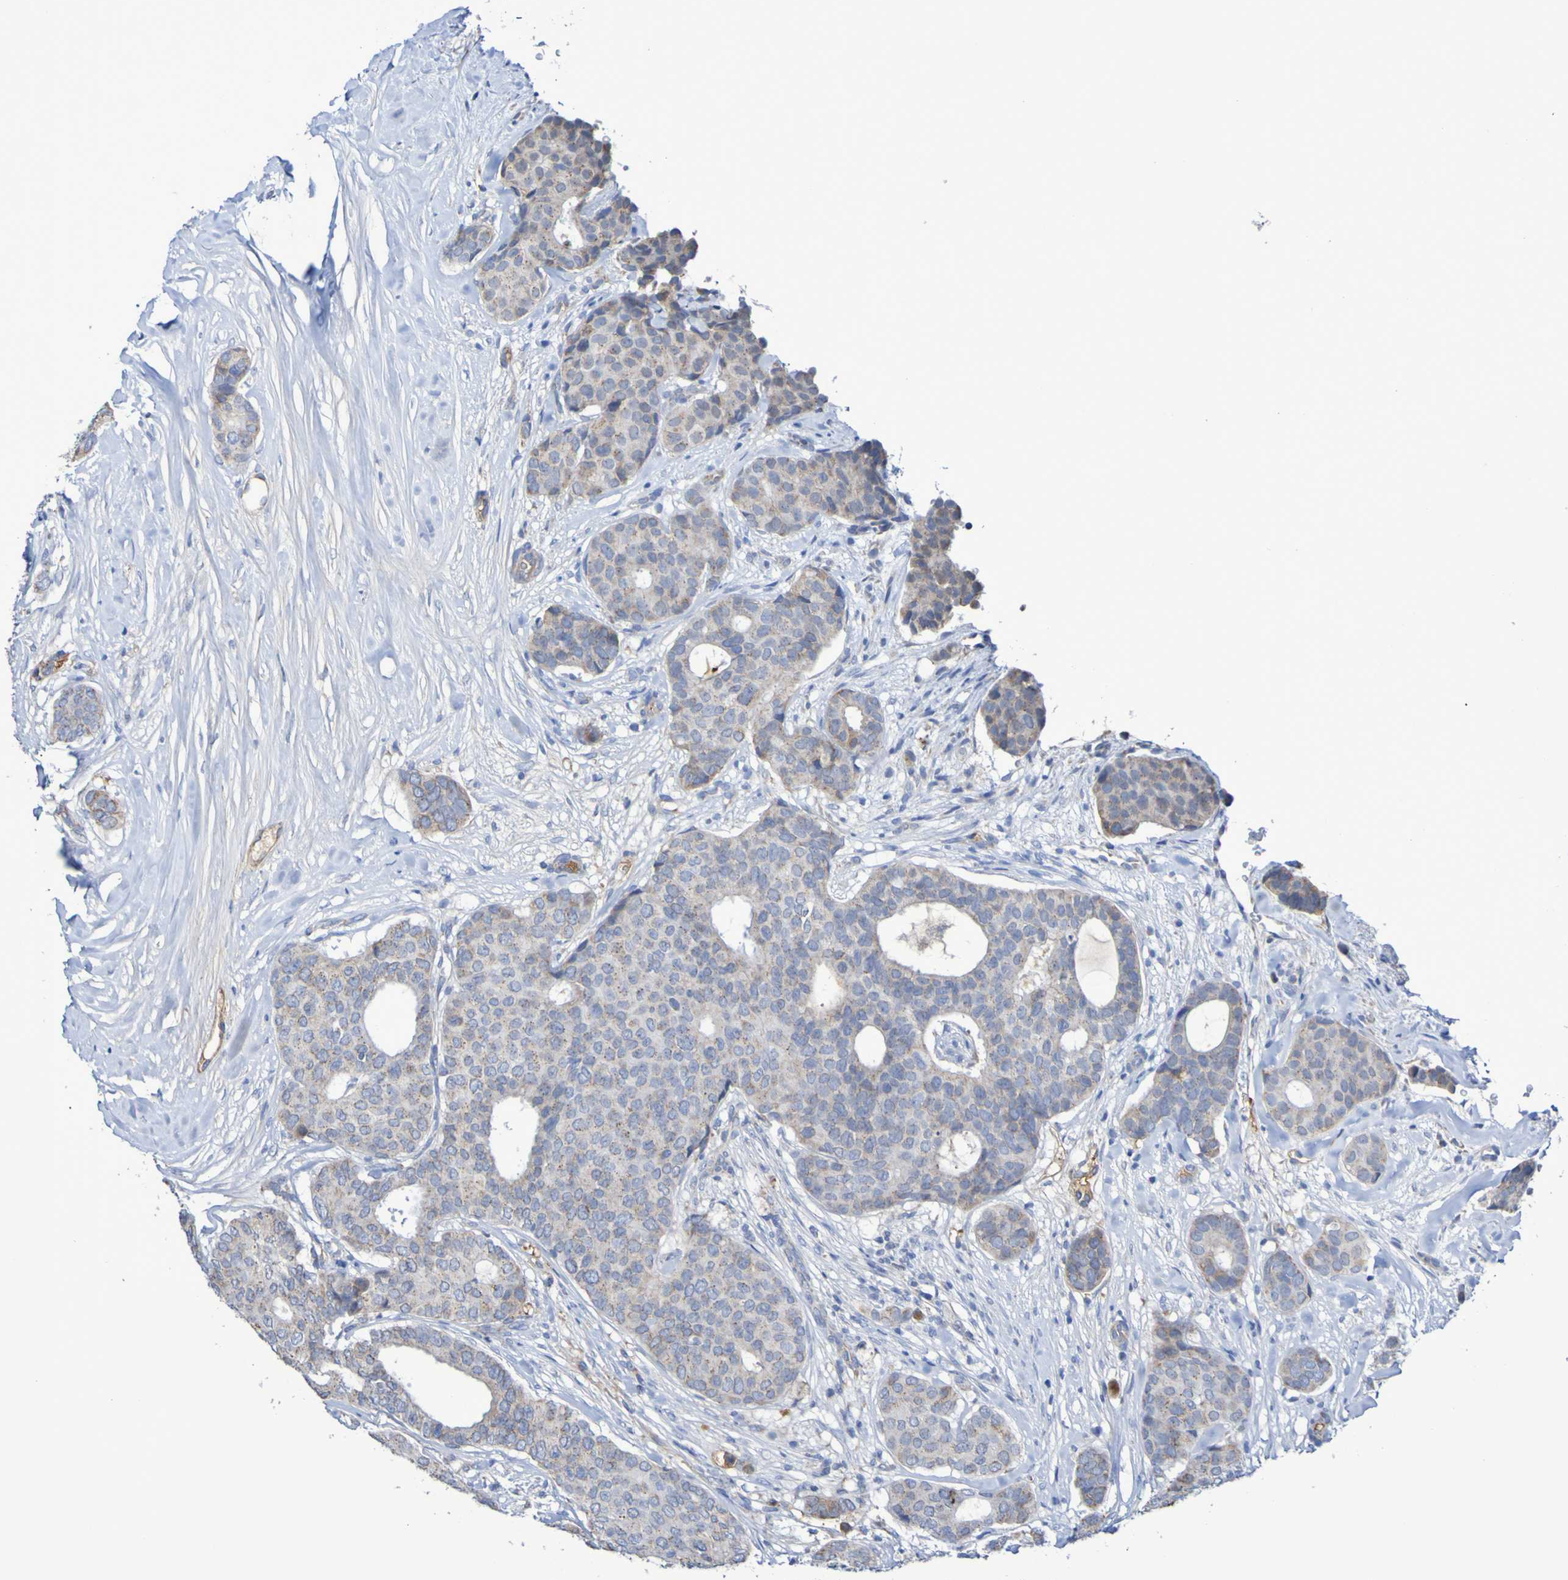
{"staining": {"intensity": "weak", "quantity": ">75%", "location": "cytoplasmic/membranous"}, "tissue": "breast cancer", "cell_type": "Tumor cells", "image_type": "cancer", "snomed": [{"axis": "morphology", "description": "Duct carcinoma"}, {"axis": "topography", "description": "Breast"}], "caption": "An IHC photomicrograph of neoplastic tissue is shown. Protein staining in brown highlights weak cytoplasmic/membranous positivity in breast infiltrating ductal carcinoma within tumor cells.", "gene": "CNTN2", "patient": {"sex": "female", "age": 75}}